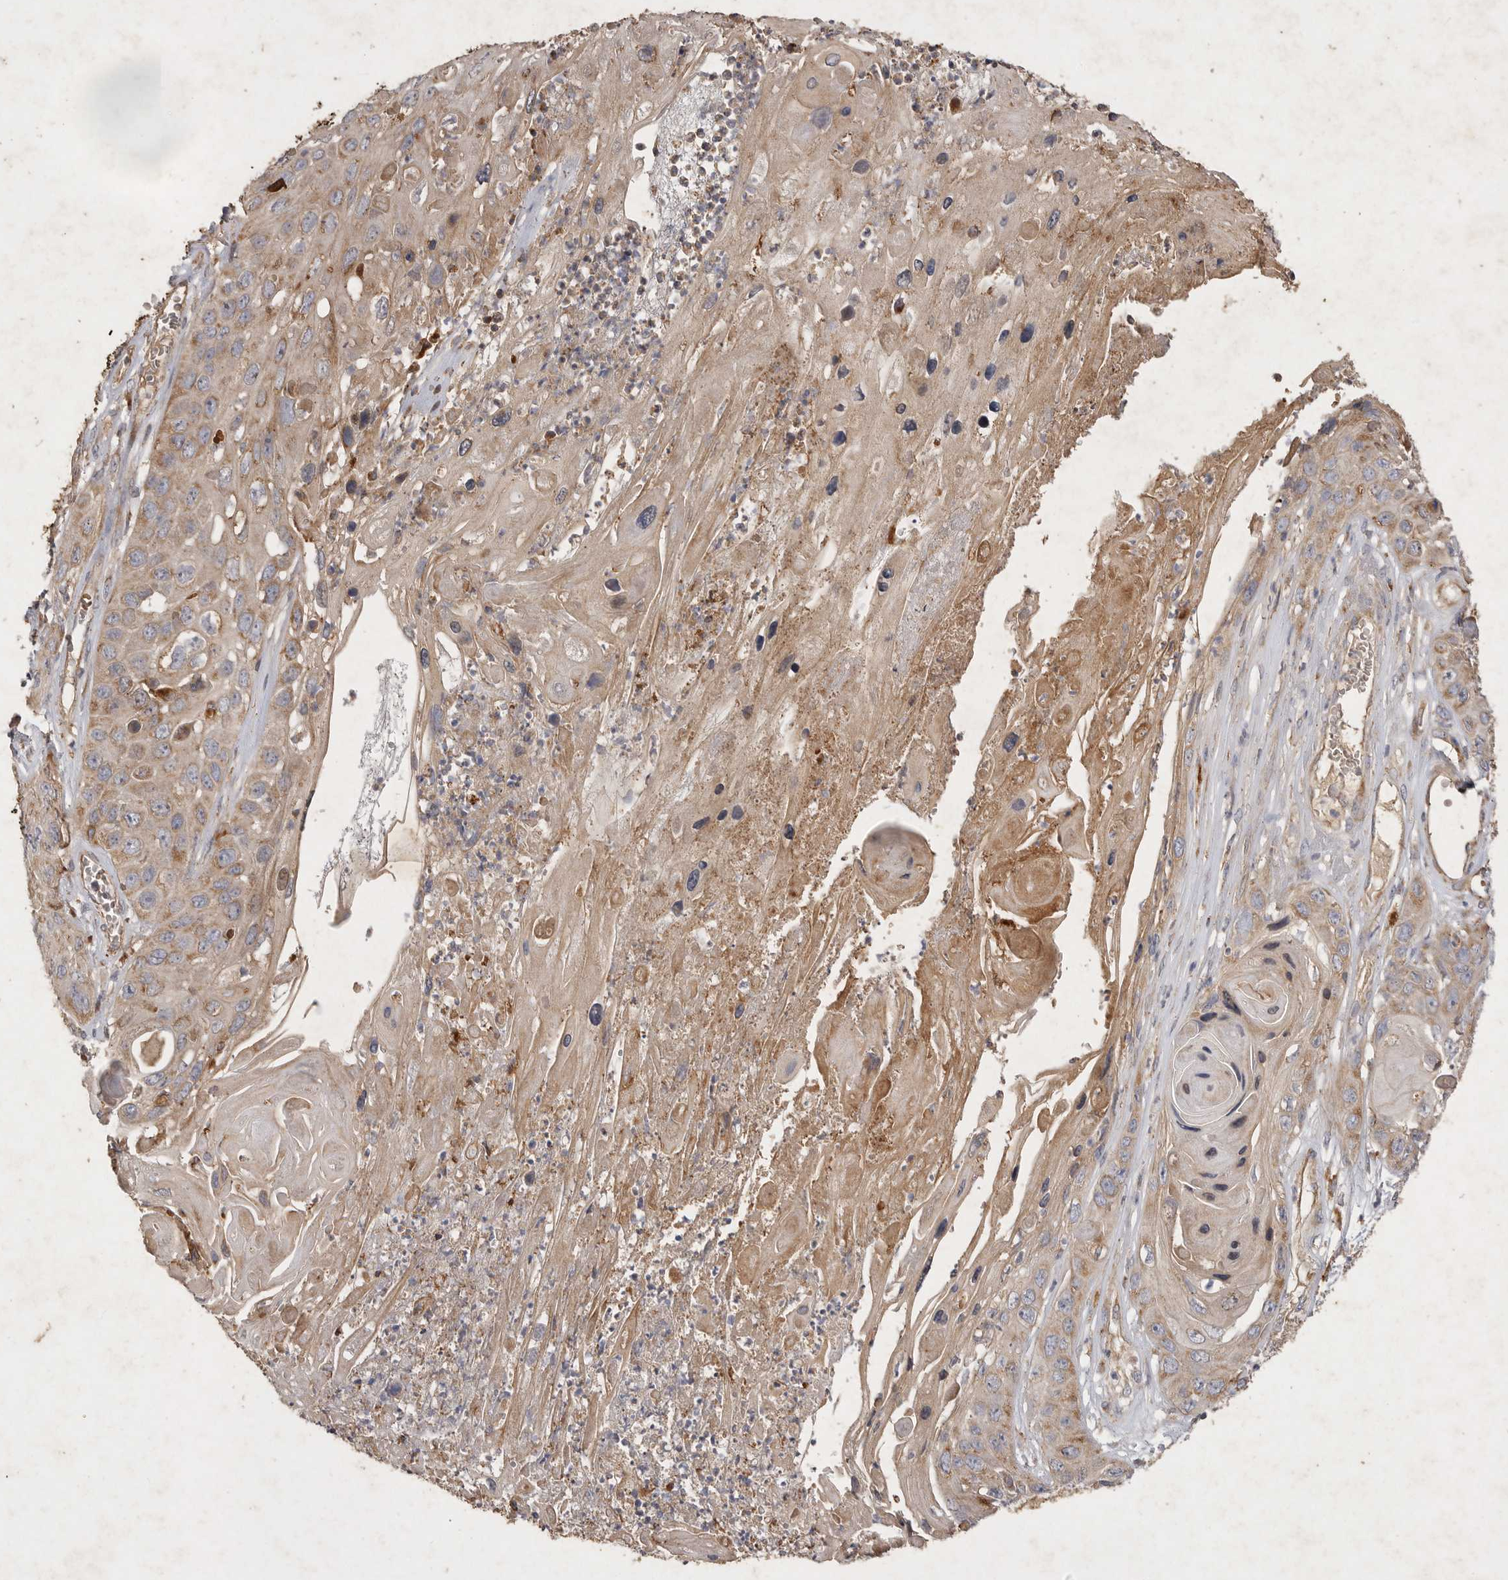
{"staining": {"intensity": "moderate", "quantity": ">75%", "location": "cytoplasmic/membranous"}, "tissue": "skin cancer", "cell_type": "Tumor cells", "image_type": "cancer", "snomed": [{"axis": "morphology", "description": "Squamous cell carcinoma, NOS"}, {"axis": "topography", "description": "Skin"}], "caption": "This histopathology image demonstrates squamous cell carcinoma (skin) stained with immunohistochemistry to label a protein in brown. The cytoplasmic/membranous of tumor cells show moderate positivity for the protein. Nuclei are counter-stained blue.", "gene": "MRPL41", "patient": {"sex": "male", "age": 55}}